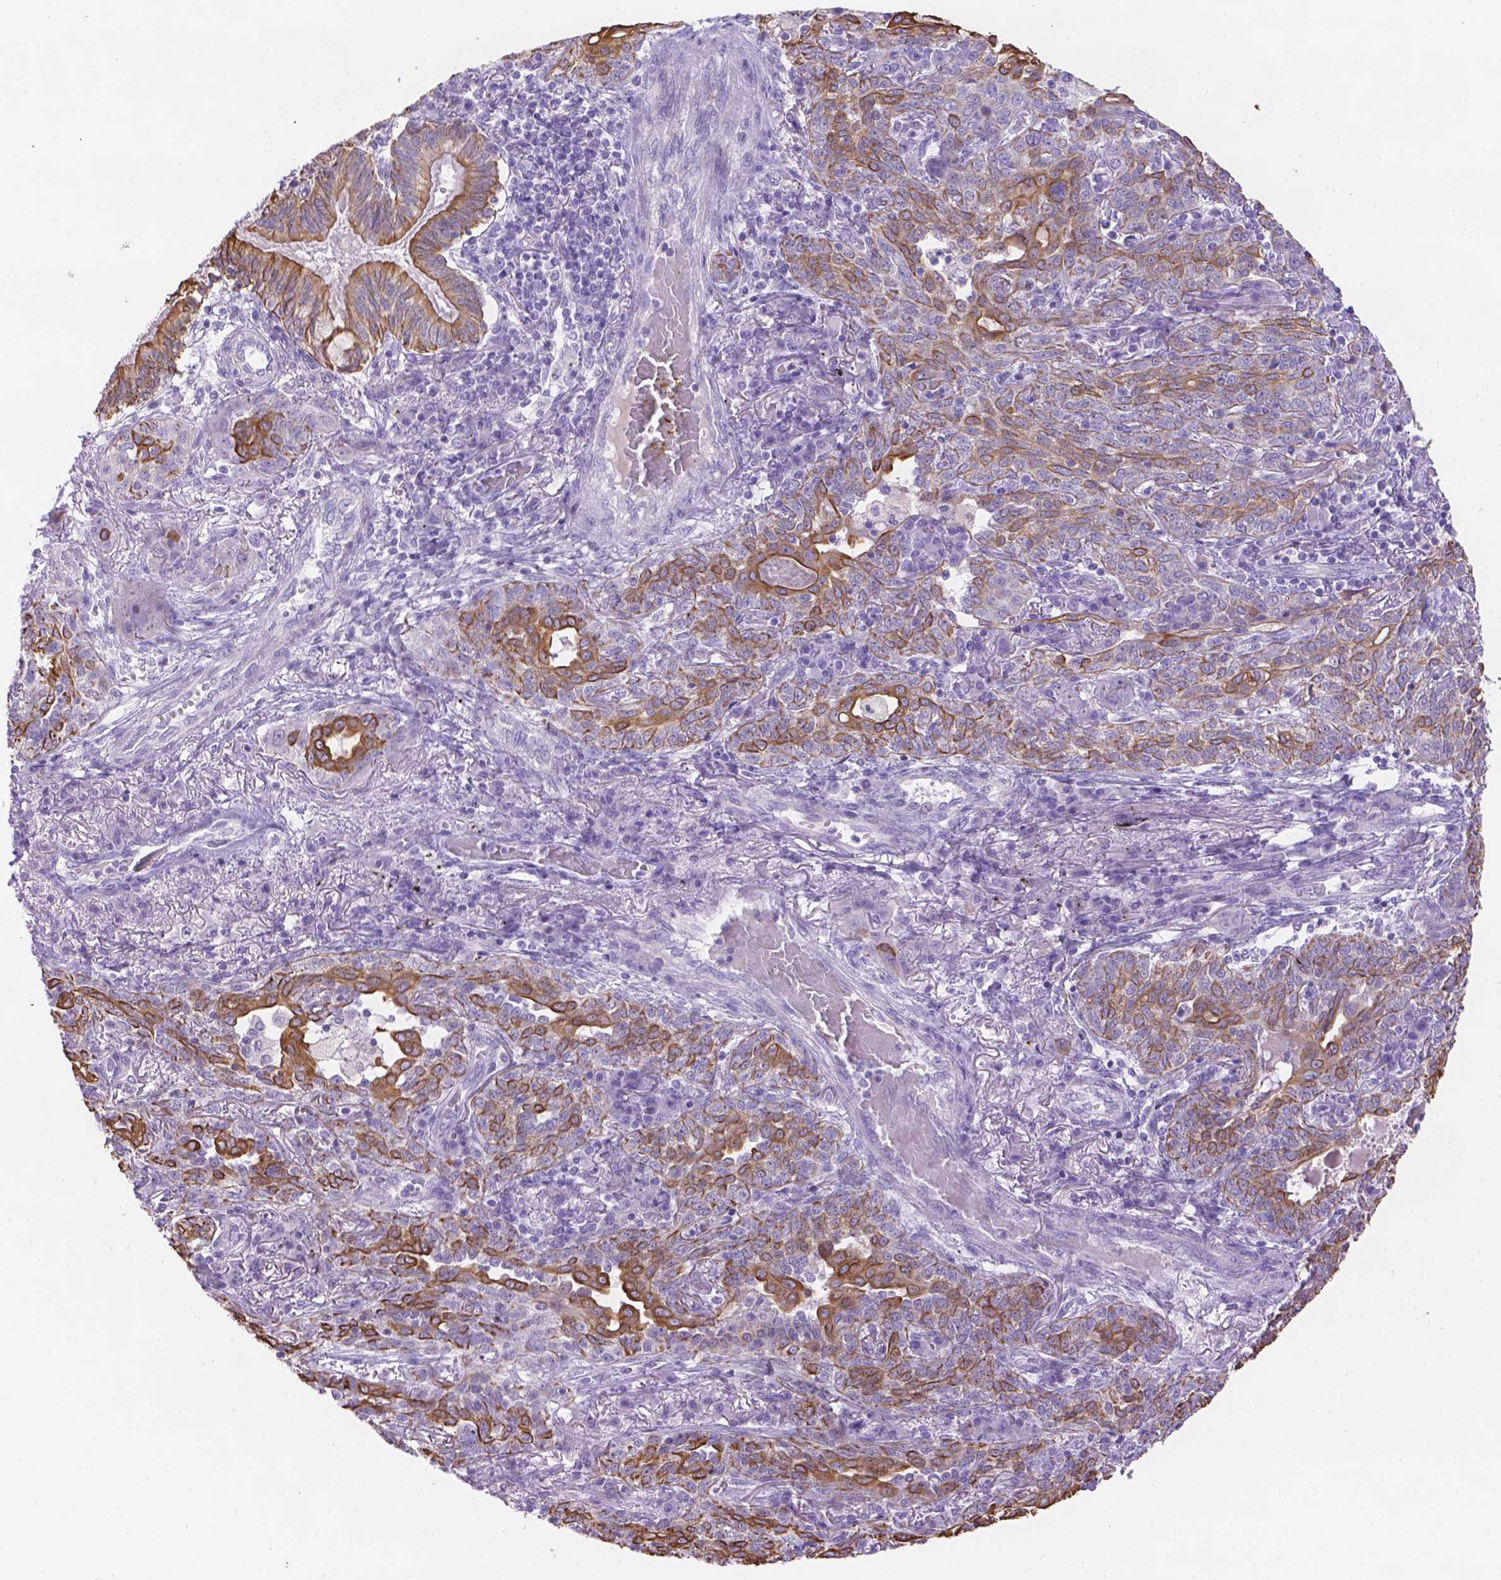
{"staining": {"intensity": "weak", "quantity": "25%-75%", "location": "cytoplasmic/membranous"}, "tissue": "lung cancer", "cell_type": "Tumor cells", "image_type": "cancer", "snomed": [{"axis": "morphology", "description": "Squamous cell carcinoma, NOS"}, {"axis": "topography", "description": "Lung"}], "caption": "Weak cytoplasmic/membranous staining for a protein is identified in about 25%-75% of tumor cells of lung cancer (squamous cell carcinoma) using IHC.", "gene": "DMWD", "patient": {"sex": "female", "age": 70}}